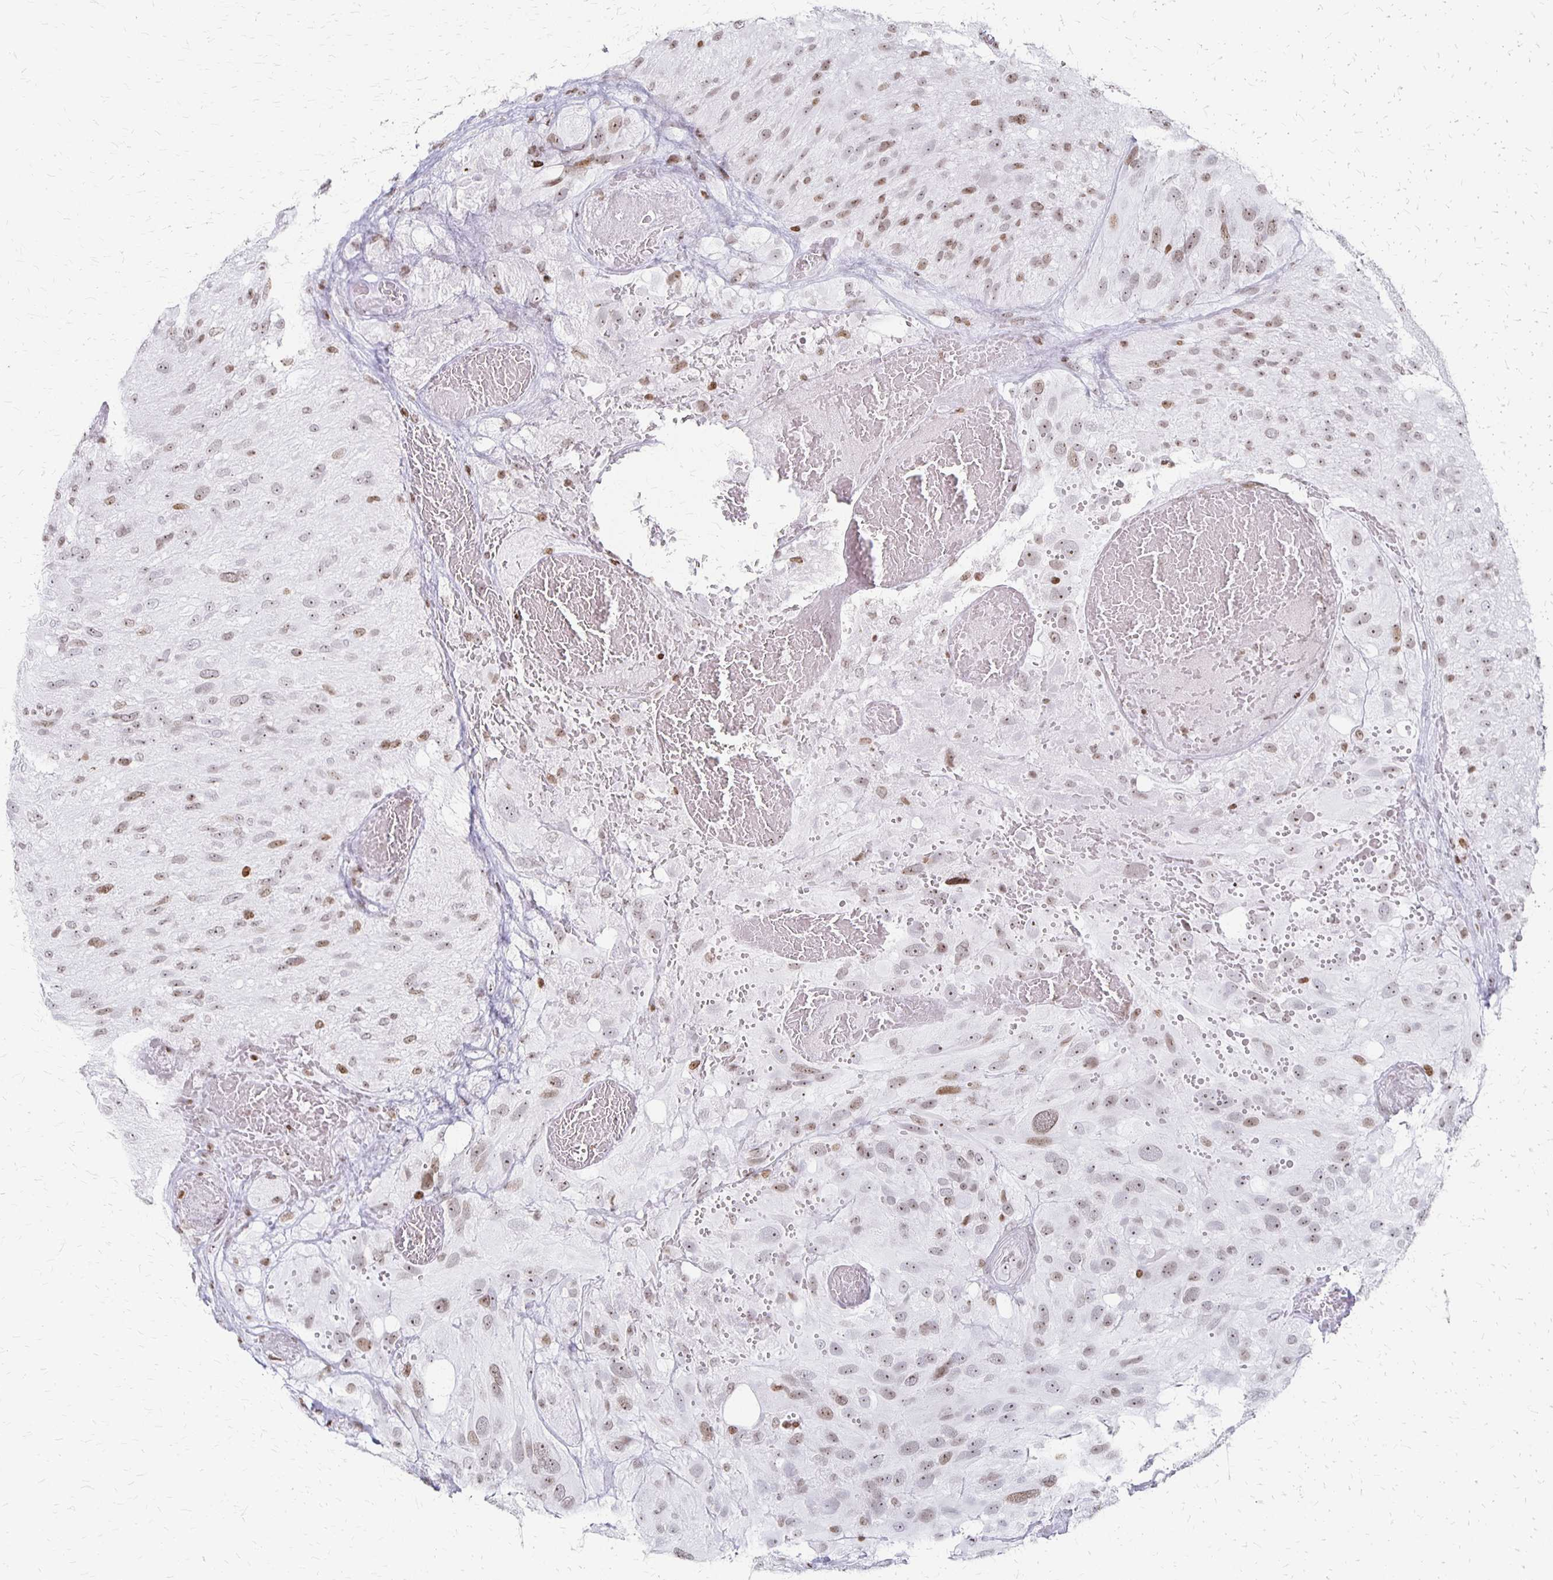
{"staining": {"intensity": "weak", "quantity": "25%-75%", "location": "nuclear"}, "tissue": "glioma", "cell_type": "Tumor cells", "image_type": "cancer", "snomed": [{"axis": "morphology", "description": "Glioma, malignant, High grade"}, {"axis": "topography", "description": "Brain"}], "caption": "A high-resolution photomicrograph shows immunohistochemistry (IHC) staining of high-grade glioma (malignant), which exhibits weak nuclear positivity in about 25%-75% of tumor cells. The staining was performed using DAB (3,3'-diaminobenzidine), with brown indicating positive protein expression. Nuclei are stained blue with hematoxylin.", "gene": "ZNF280C", "patient": {"sex": "male", "age": 53}}